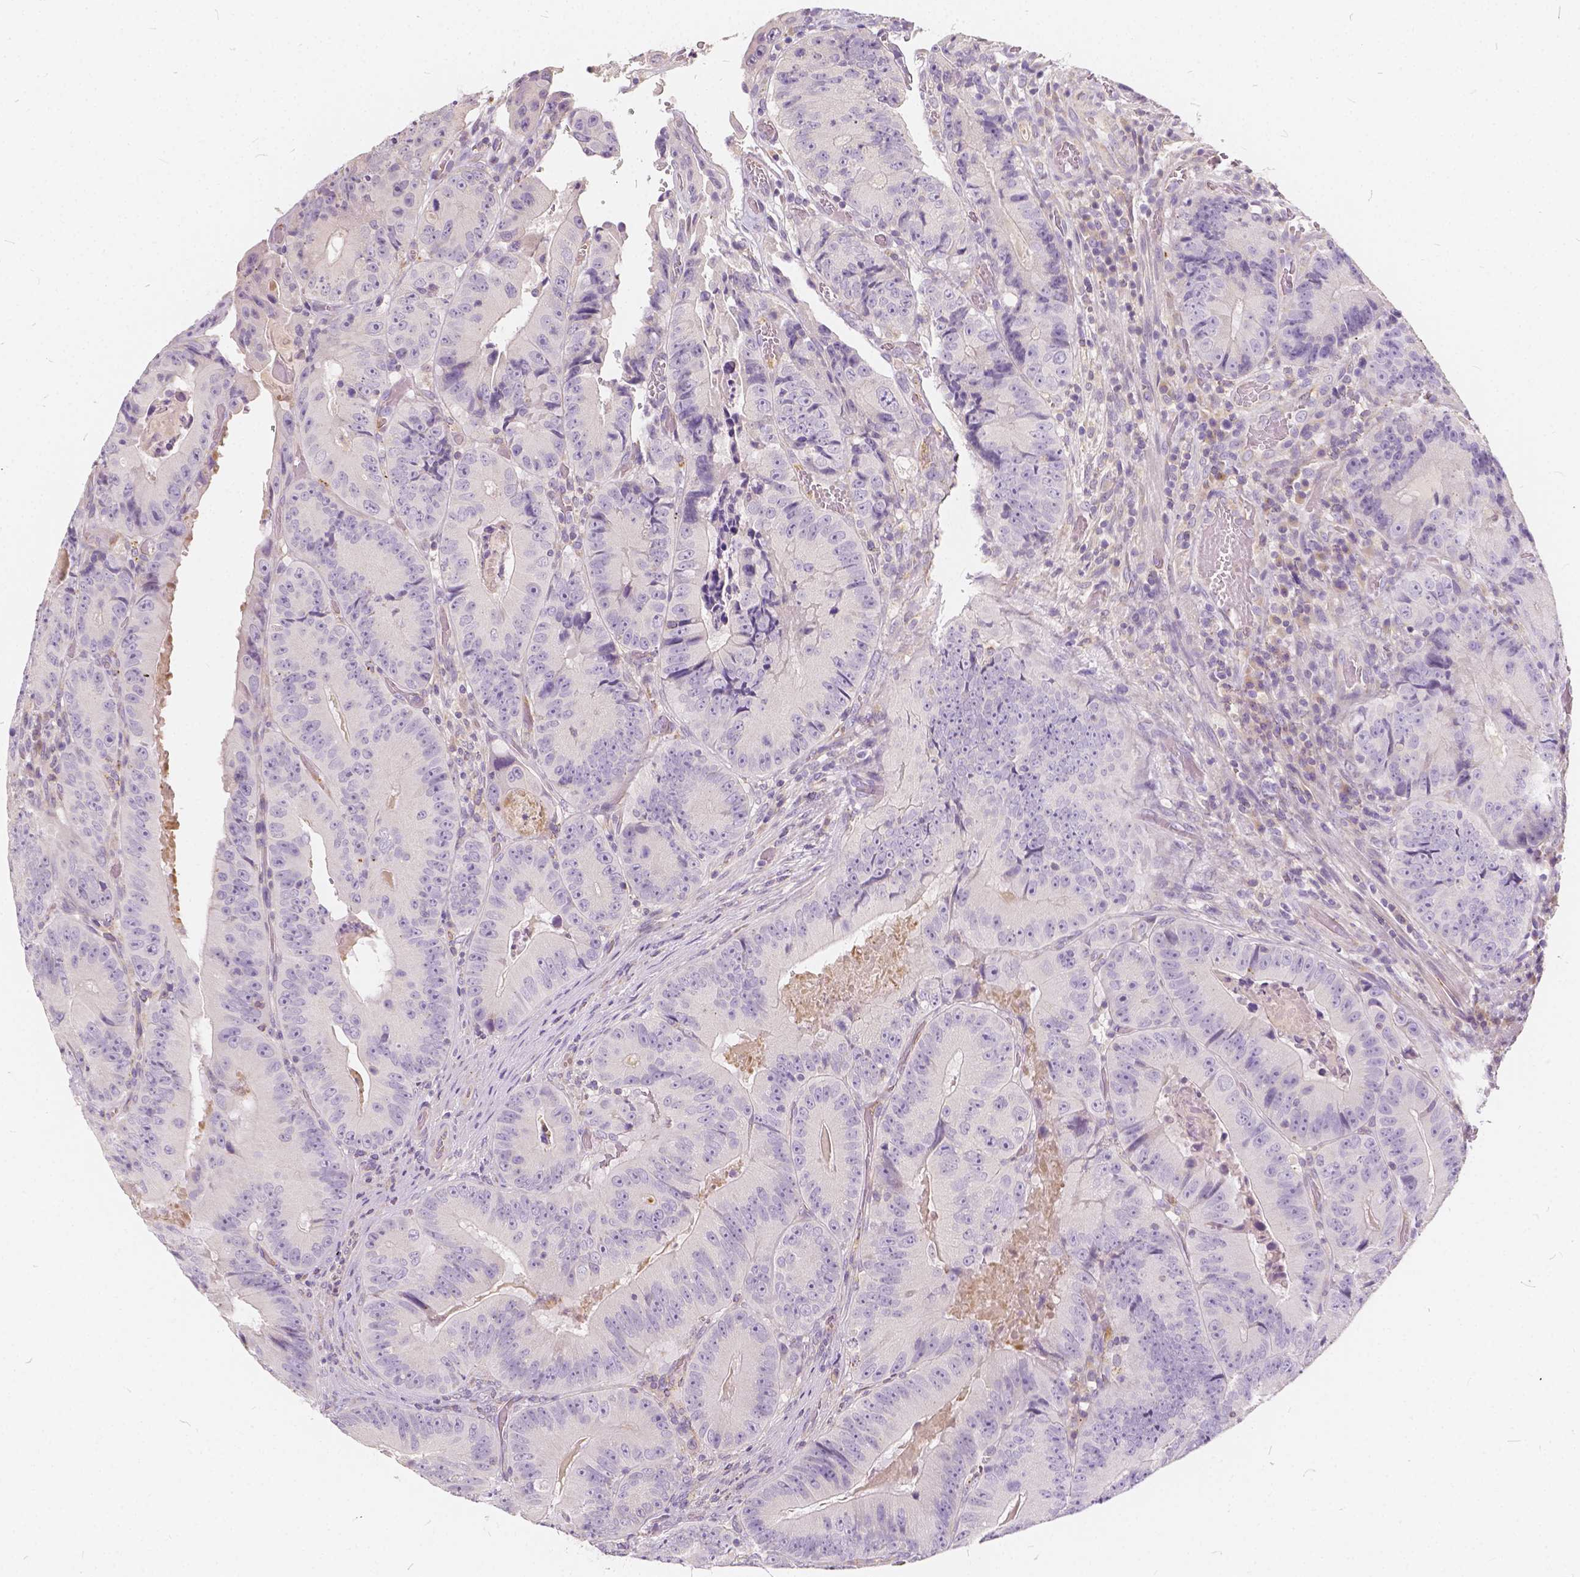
{"staining": {"intensity": "negative", "quantity": "none", "location": "none"}, "tissue": "colorectal cancer", "cell_type": "Tumor cells", "image_type": "cancer", "snomed": [{"axis": "morphology", "description": "Adenocarcinoma, NOS"}, {"axis": "topography", "description": "Colon"}], "caption": "Tumor cells are negative for protein expression in human colorectal cancer (adenocarcinoma). (DAB immunohistochemistry visualized using brightfield microscopy, high magnification).", "gene": "KIAA0513", "patient": {"sex": "female", "age": 86}}